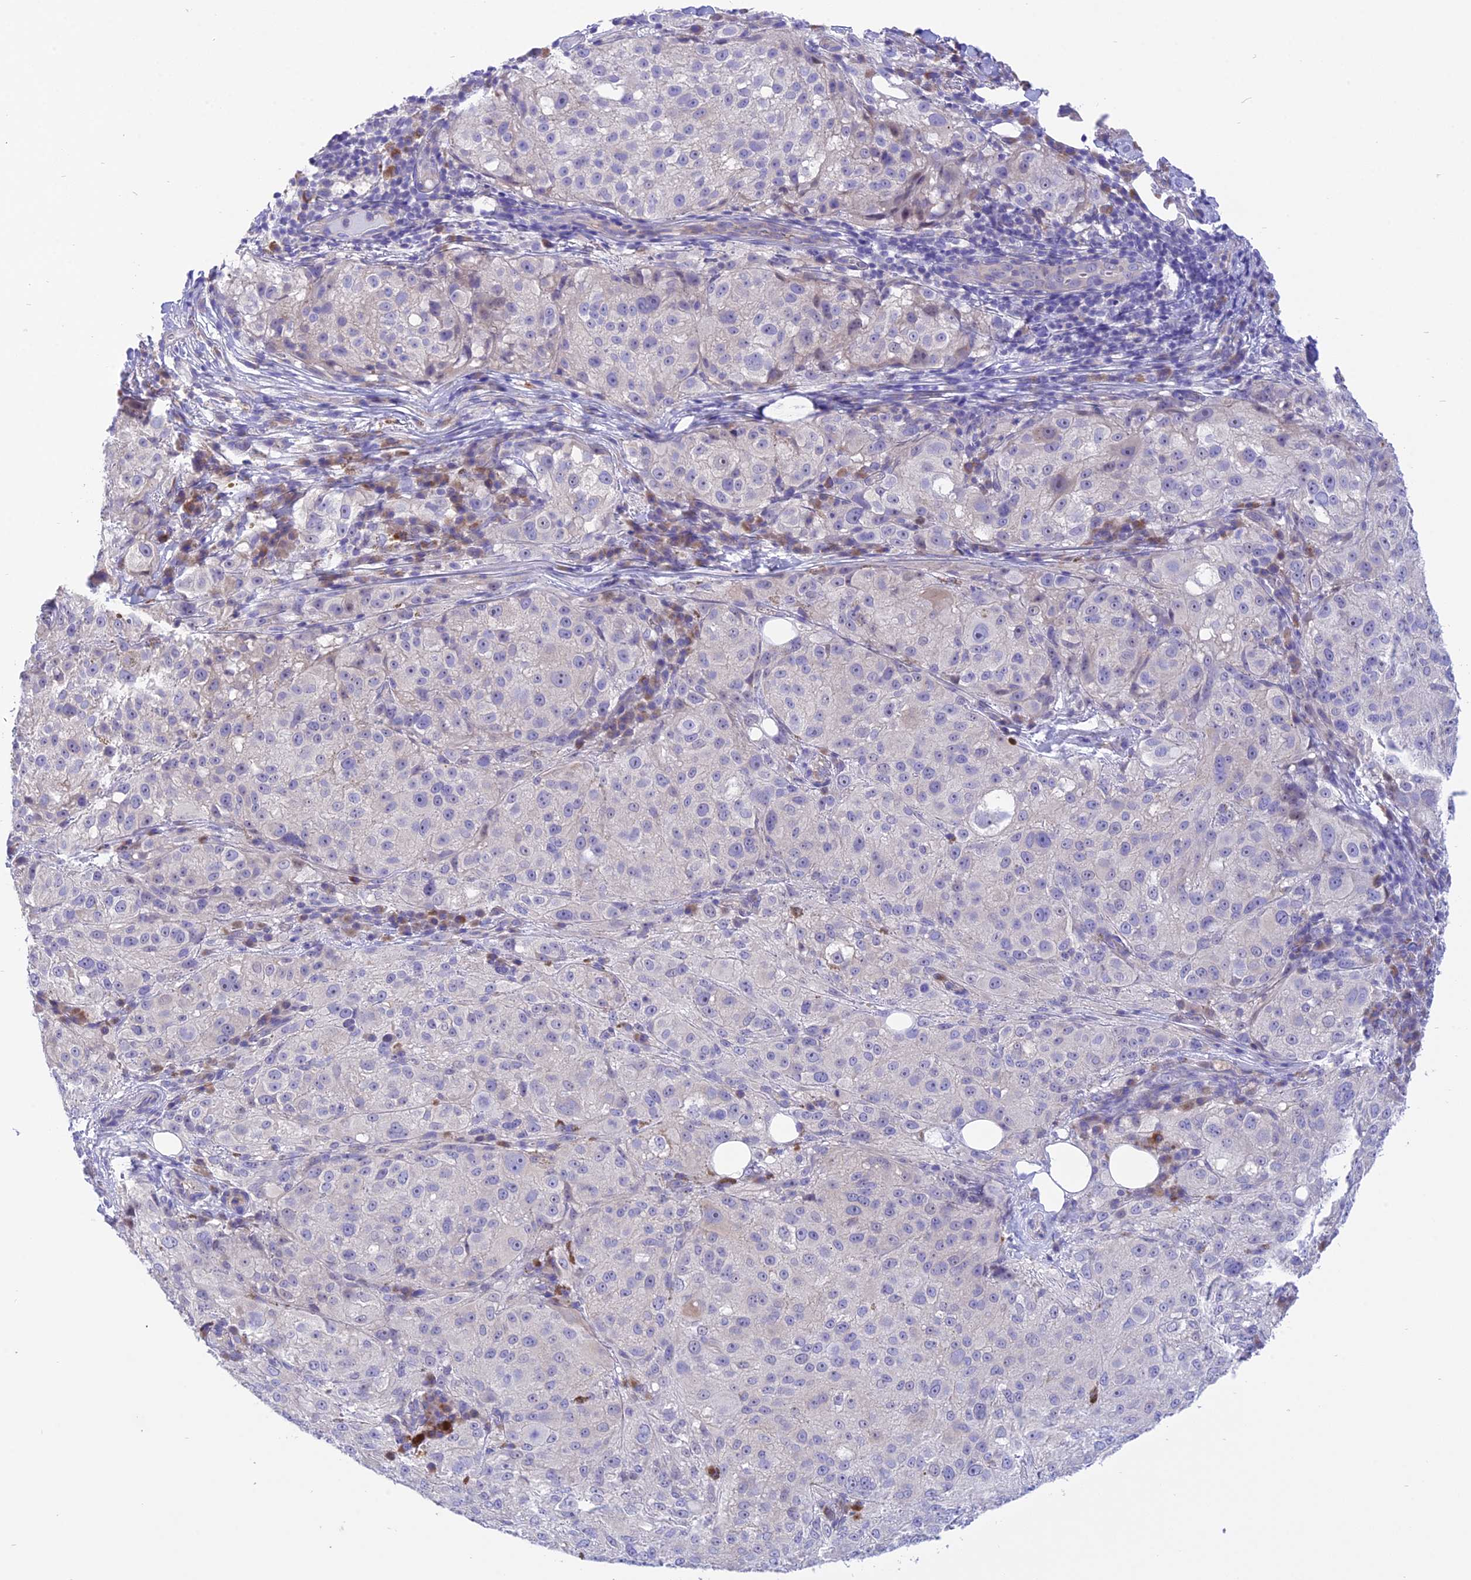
{"staining": {"intensity": "negative", "quantity": "none", "location": "none"}, "tissue": "melanoma", "cell_type": "Tumor cells", "image_type": "cancer", "snomed": [{"axis": "morphology", "description": "Necrosis, NOS"}, {"axis": "morphology", "description": "Malignant melanoma, NOS"}, {"axis": "topography", "description": "Skin"}], "caption": "An image of malignant melanoma stained for a protein displays no brown staining in tumor cells.", "gene": "DCAF16", "patient": {"sex": "female", "age": 87}}